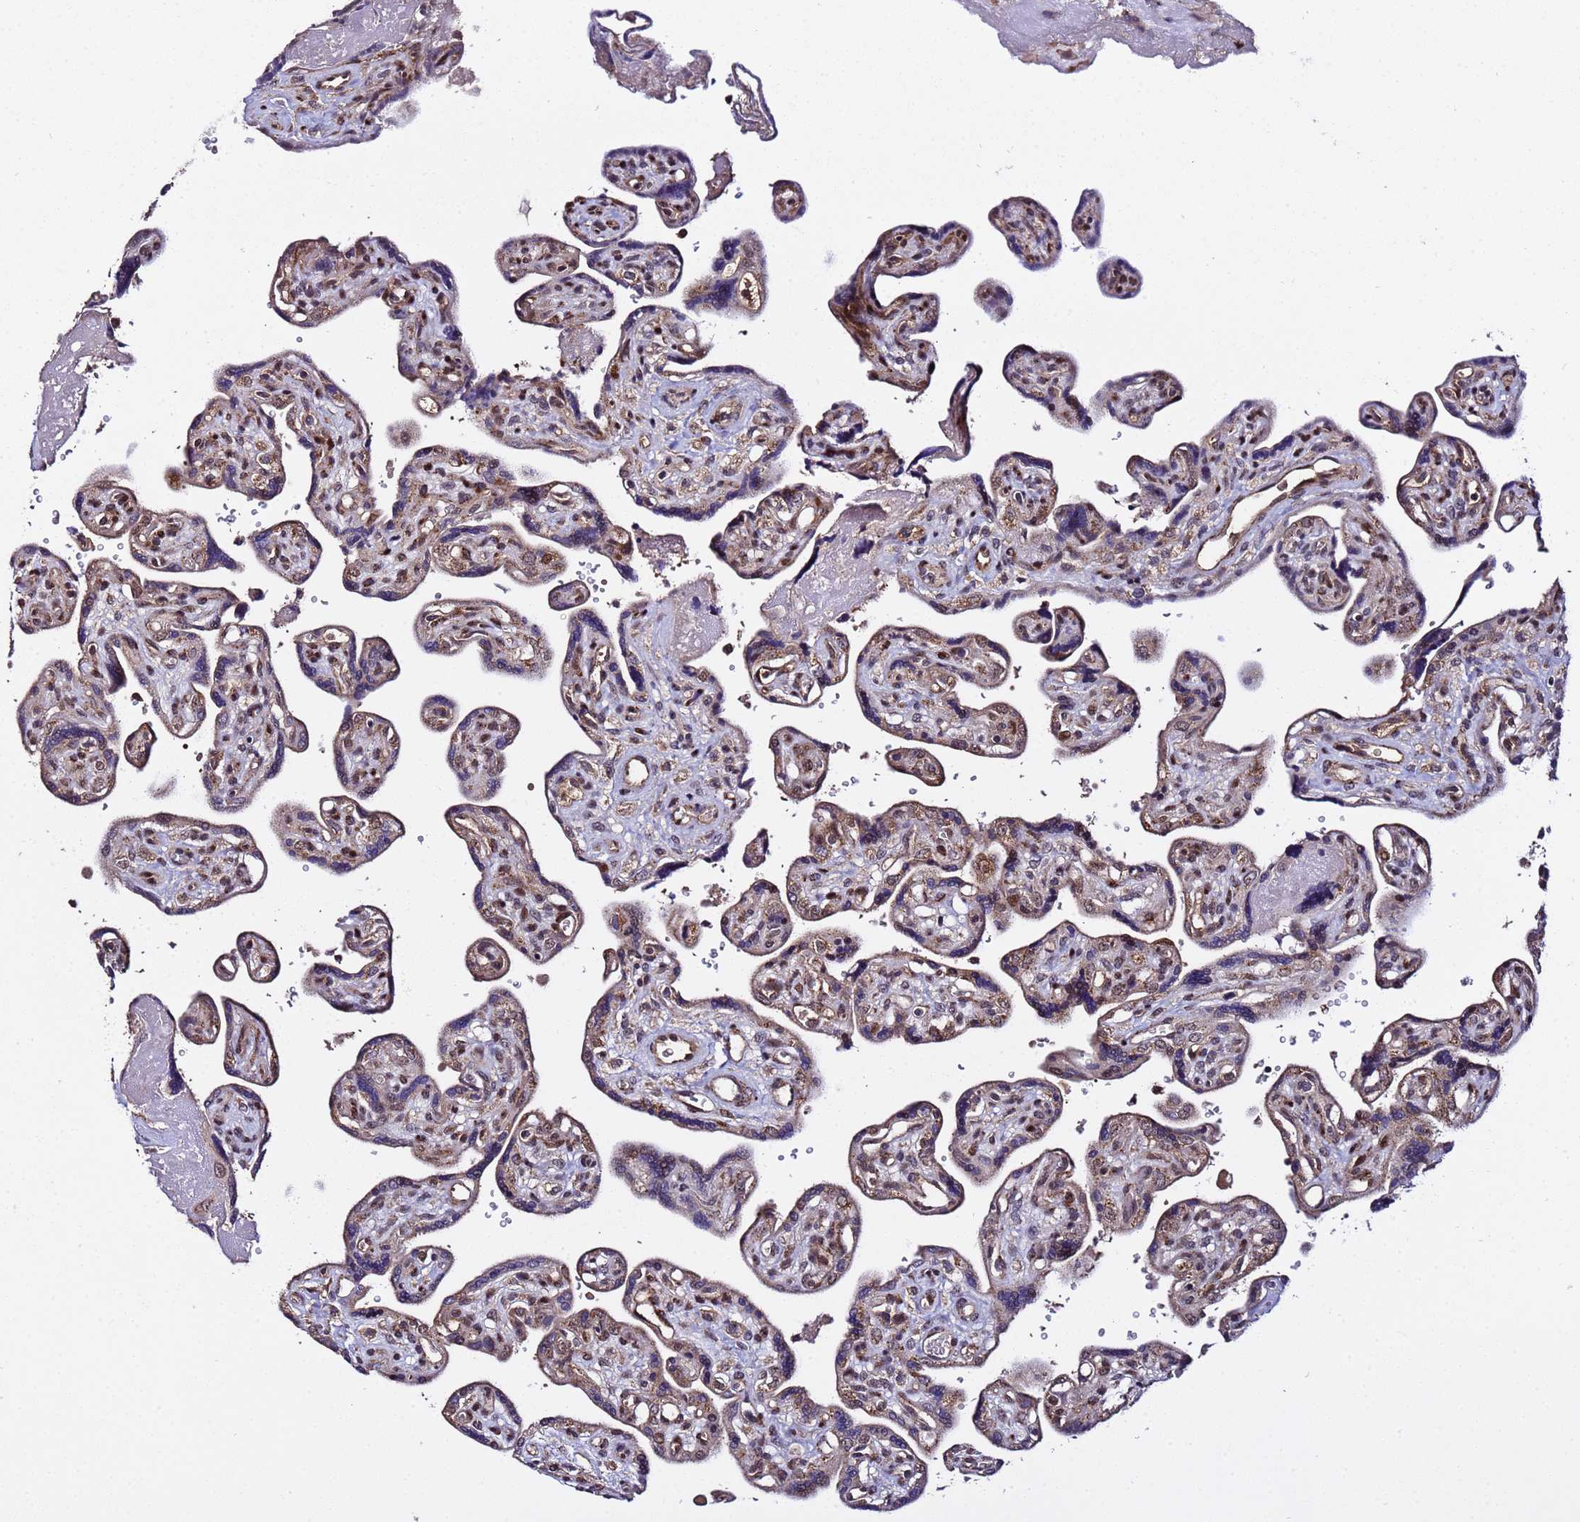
{"staining": {"intensity": "moderate", "quantity": ">75%", "location": "cytoplasmic/membranous"}, "tissue": "placenta", "cell_type": "Decidual cells", "image_type": "normal", "snomed": [{"axis": "morphology", "description": "Normal tissue, NOS"}, {"axis": "topography", "description": "Placenta"}], "caption": "Immunohistochemistry (IHC) staining of normal placenta, which exhibits medium levels of moderate cytoplasmic/membranous staining in about >75% of decidual cells indicating moderate cytoplasmic/membranous protein expression. The staining was performed using DAB (3,3'-diaminobenzidine) (brown) for protein detection and nuclei were counterstained in hematoxylin (blue).", "gene": "WNK4", "patient": {"sex": "female", "age": 39}}